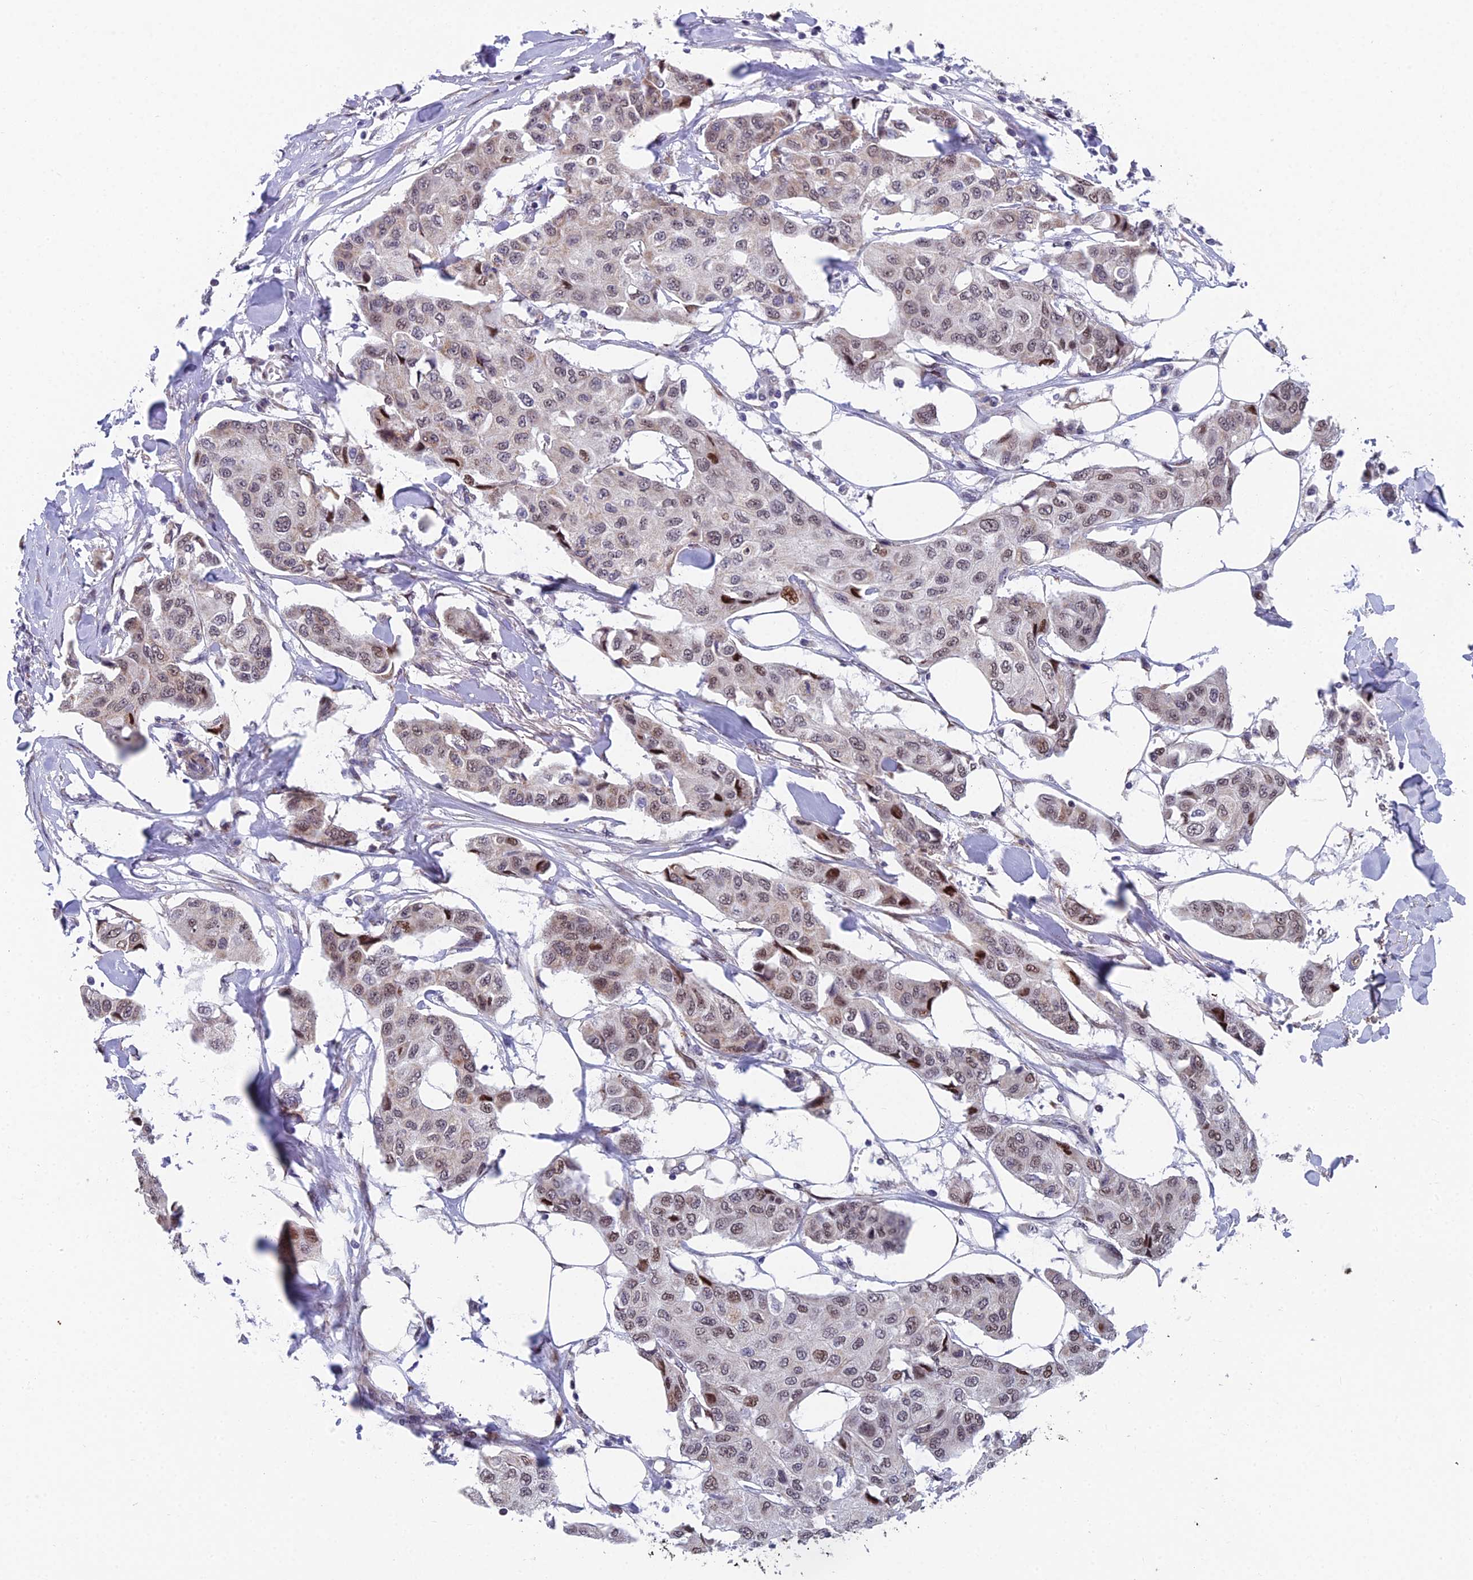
{"staining": {"intensity": "weak", "quantity": "25%-75%", "location": "nuclear"}, "tissue": "breast cancer", "cell_type": "Tumor cells", "image_type": "cancer", "snomed": [{"axis": "morphology", "description": "Duct carcinoma"}, {"axis": "topography", "description": "Breast"}], "caption": "This micrograph reveals immunohistochemistry staining of infiltrating ductal carcinoma (breast), with low weak nuclear positivity in approximately 25%-75% of tumor cells.", "gene": "XKR9", "patient": {"sex": "female", "age": 80}}